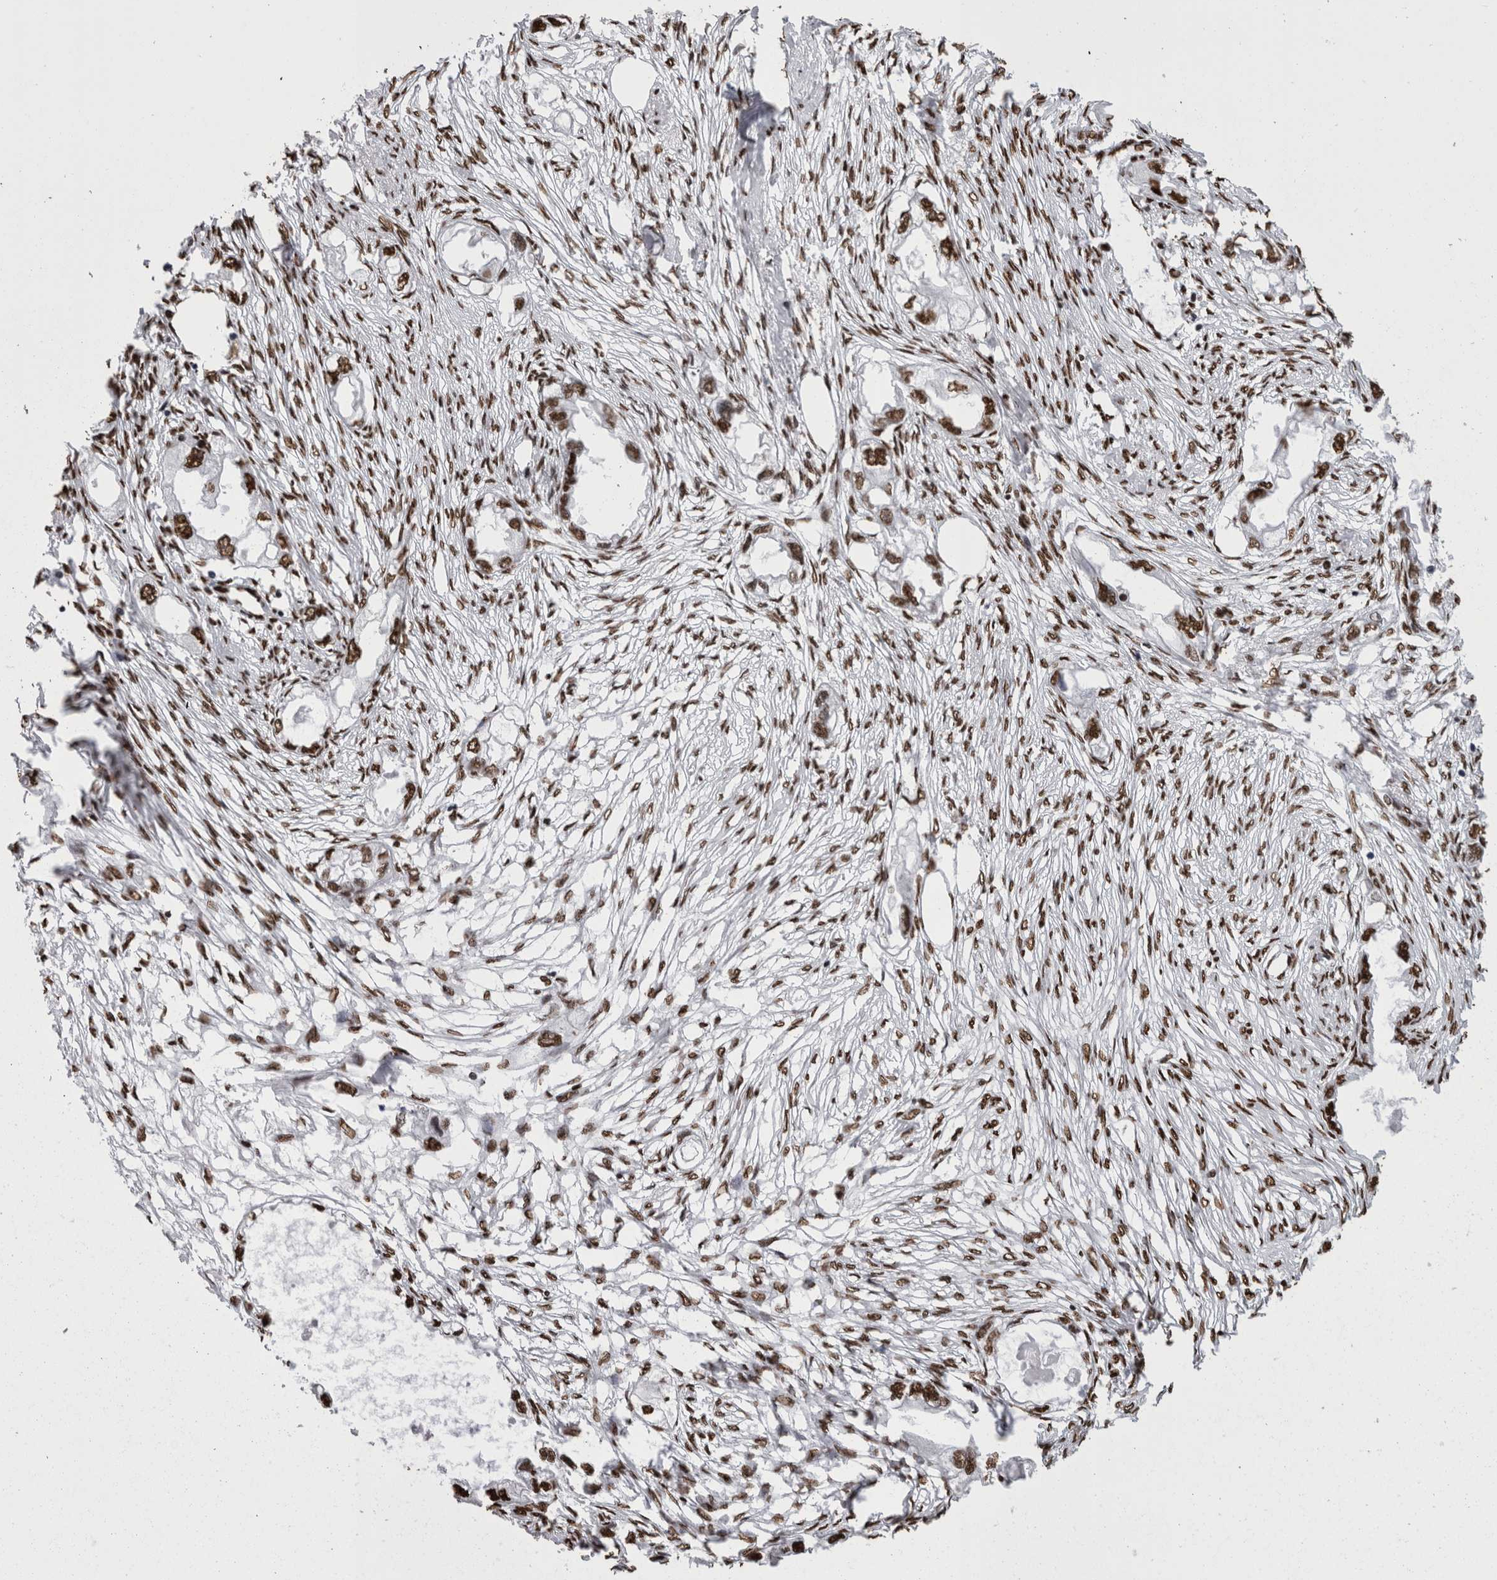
{"staining": {"intensity": "strong", "quantity": ">75%", "location": "nuclear"}, "tissue": "endometrial cancer", "cell_type": "Tumor cells", "image_type": "cancer", "snomed": [{"axis": "morphology", "description": "Adenocarcinoma, NOS"}, {"axis": "morphology", "description": "Adenocarcinoma, metastatic, NOS"}, {"axis": "topography", "description": "Adipose tissue"}, {"axis": "topography", "description": "Endometrium"}], "caption": "Protein staining of endometrial cancer tissue displays strong nuclear positivity in about >75% of tumor cells. (Brightfield microscopy of DAB IHC at high magnification).", "gene": "HNRNPM", "patient": {"sex": "female", "age": 67}}